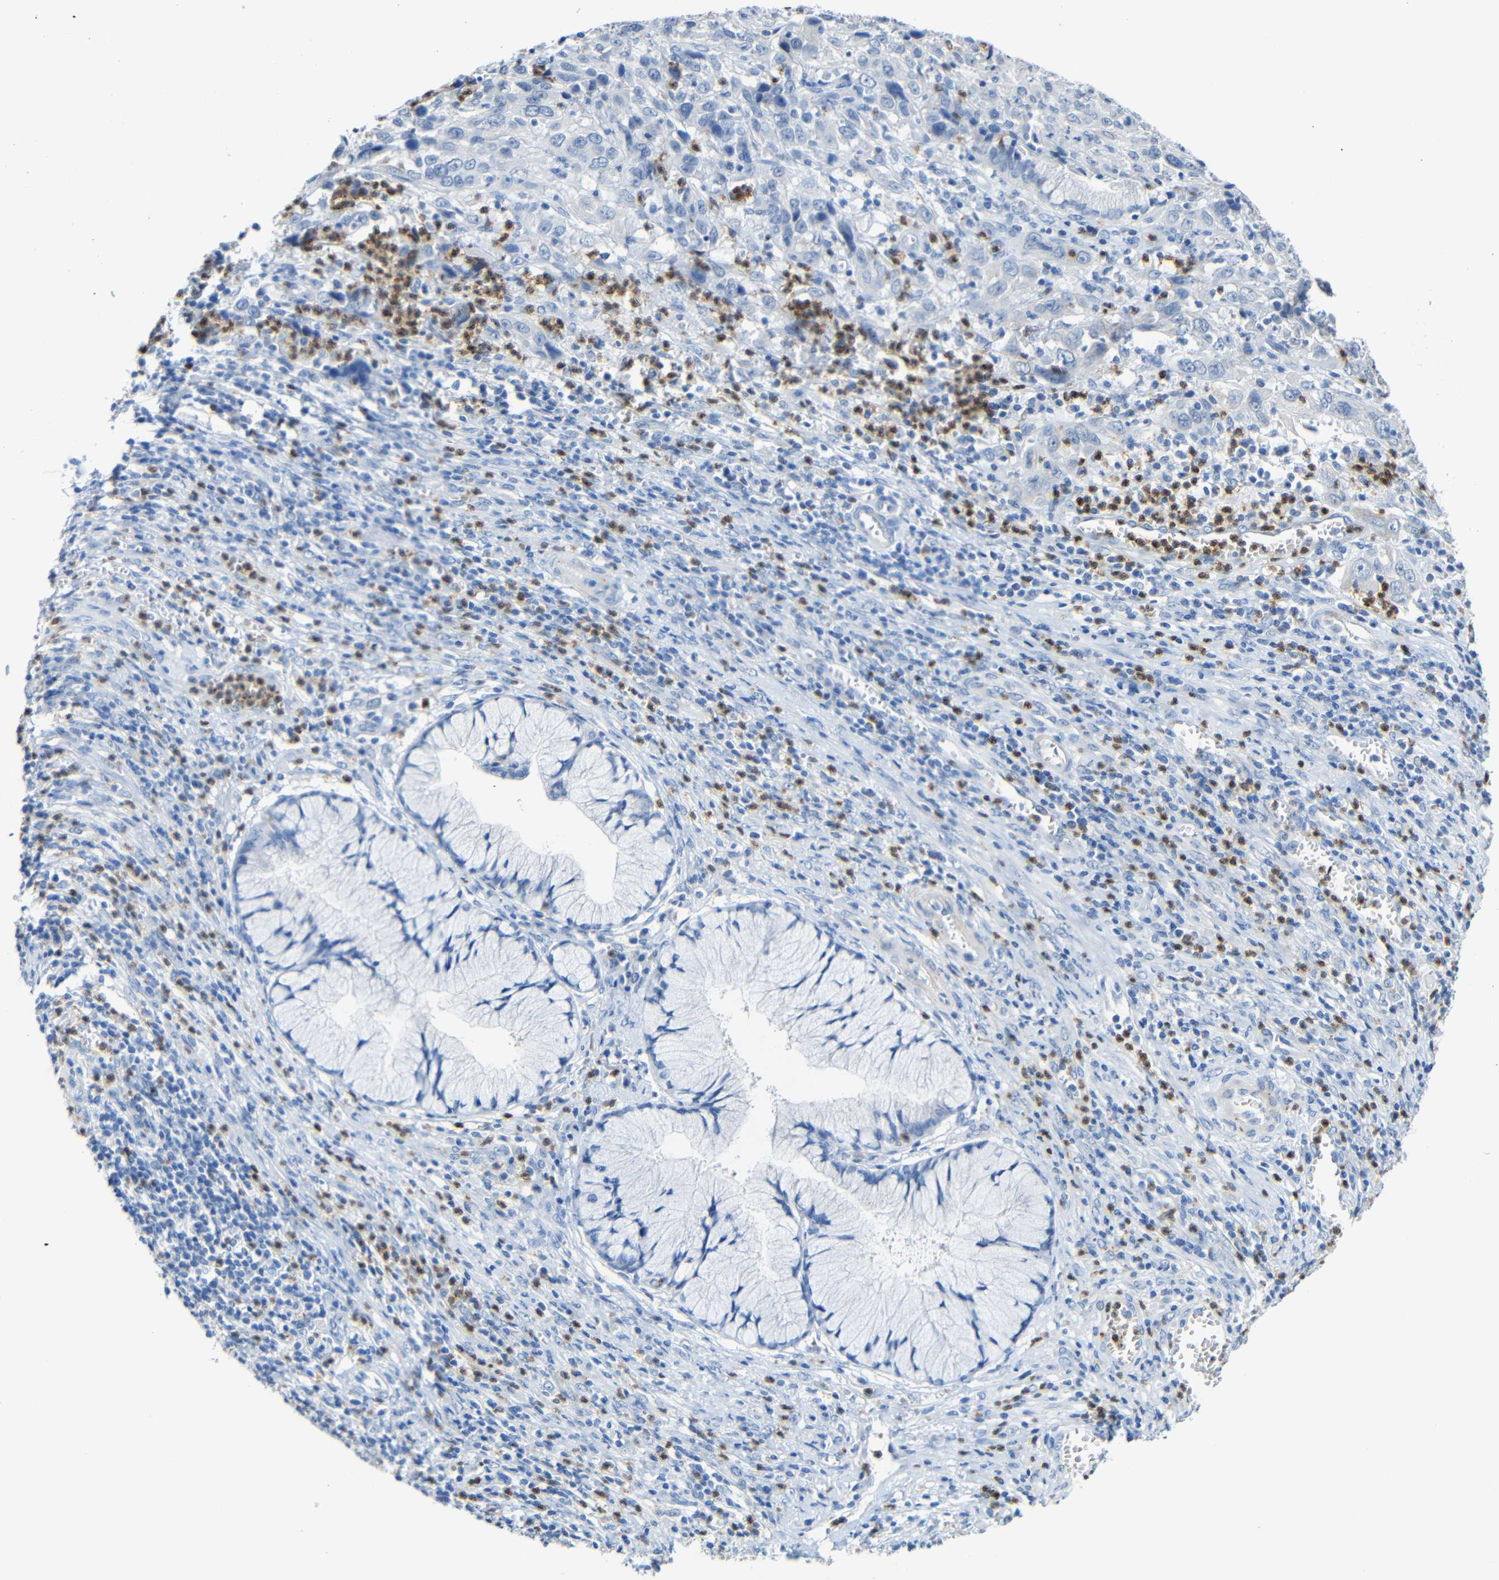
{"staining": {"intensity": "negative", "quantity": "none", "location": "none"}, "tissue": "cervical cancer", "cell_type": "Tumor cells", "image_type": "cancer", "snomed": [{"axis": "morphology", "description": "Squamous cell carcinoma, NOS"}, {"axis": "topography", "description": "Cervix"}], "caption": "DAB immunohistochemical staining of human cervical cancer (squamous cell carcinoma) reveals no significant positivity in tumor cells.", "gene": "STBD1", "patient": {"sex": "female", "age": 32}}